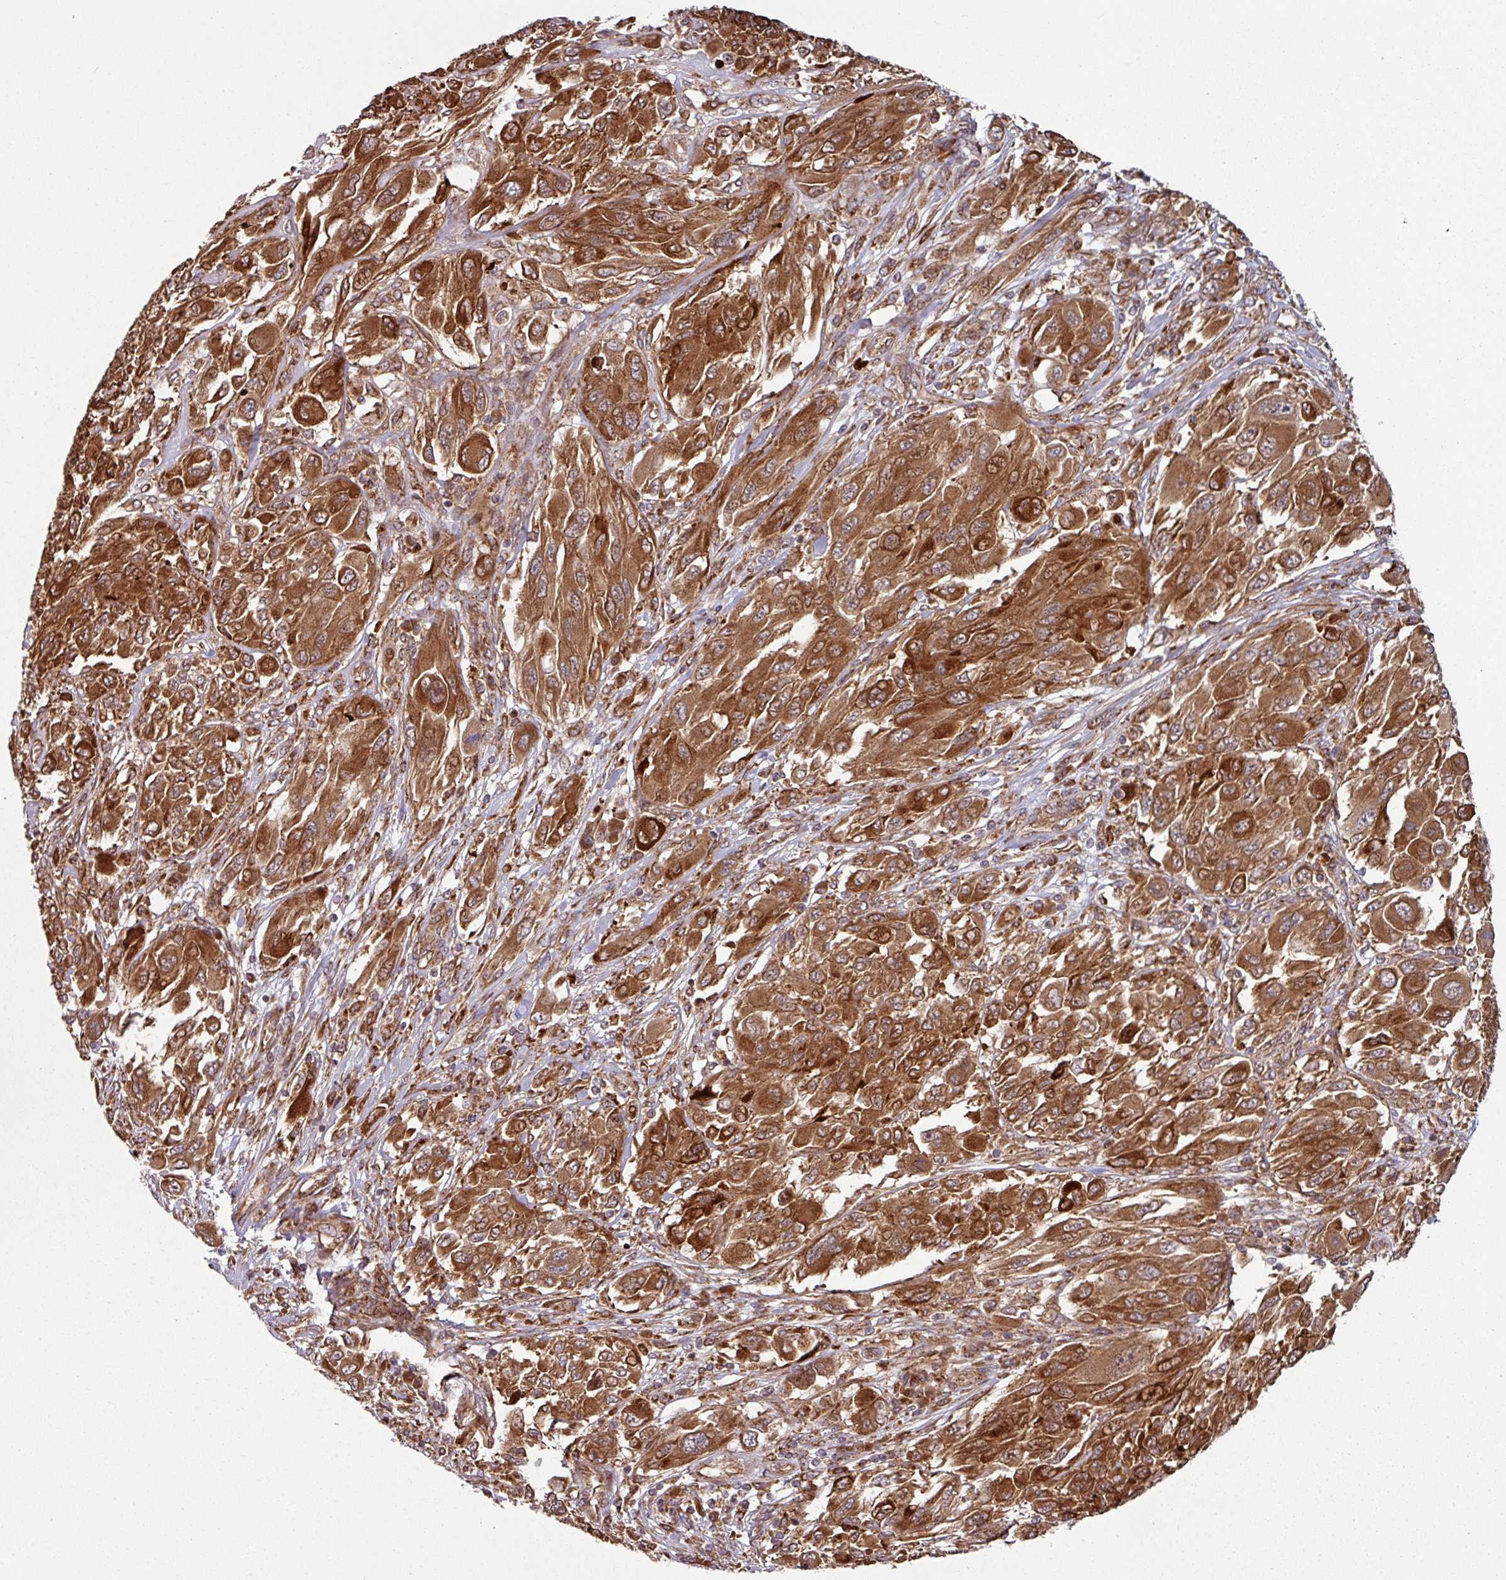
{"staining": {"intensity": "strong", "quantity": ">75%", "location": "cytoplasmic/membranous"}, "tissue": "melanoma", "cell_type": "Tumor cells", "image_type": "cancer", "snomed": [{"axis": "morphology", "description": "Malignant melanoma, NOS"}, {"axis": "topography", "description": "Skin"}], "caption": "Malignant melanoma stained for a protein demonstrates strong cytoplasmic/membranous positivity in tumor cells.", "gene": "RAB5A", "patient": {"sex": "female", "age": 91}}